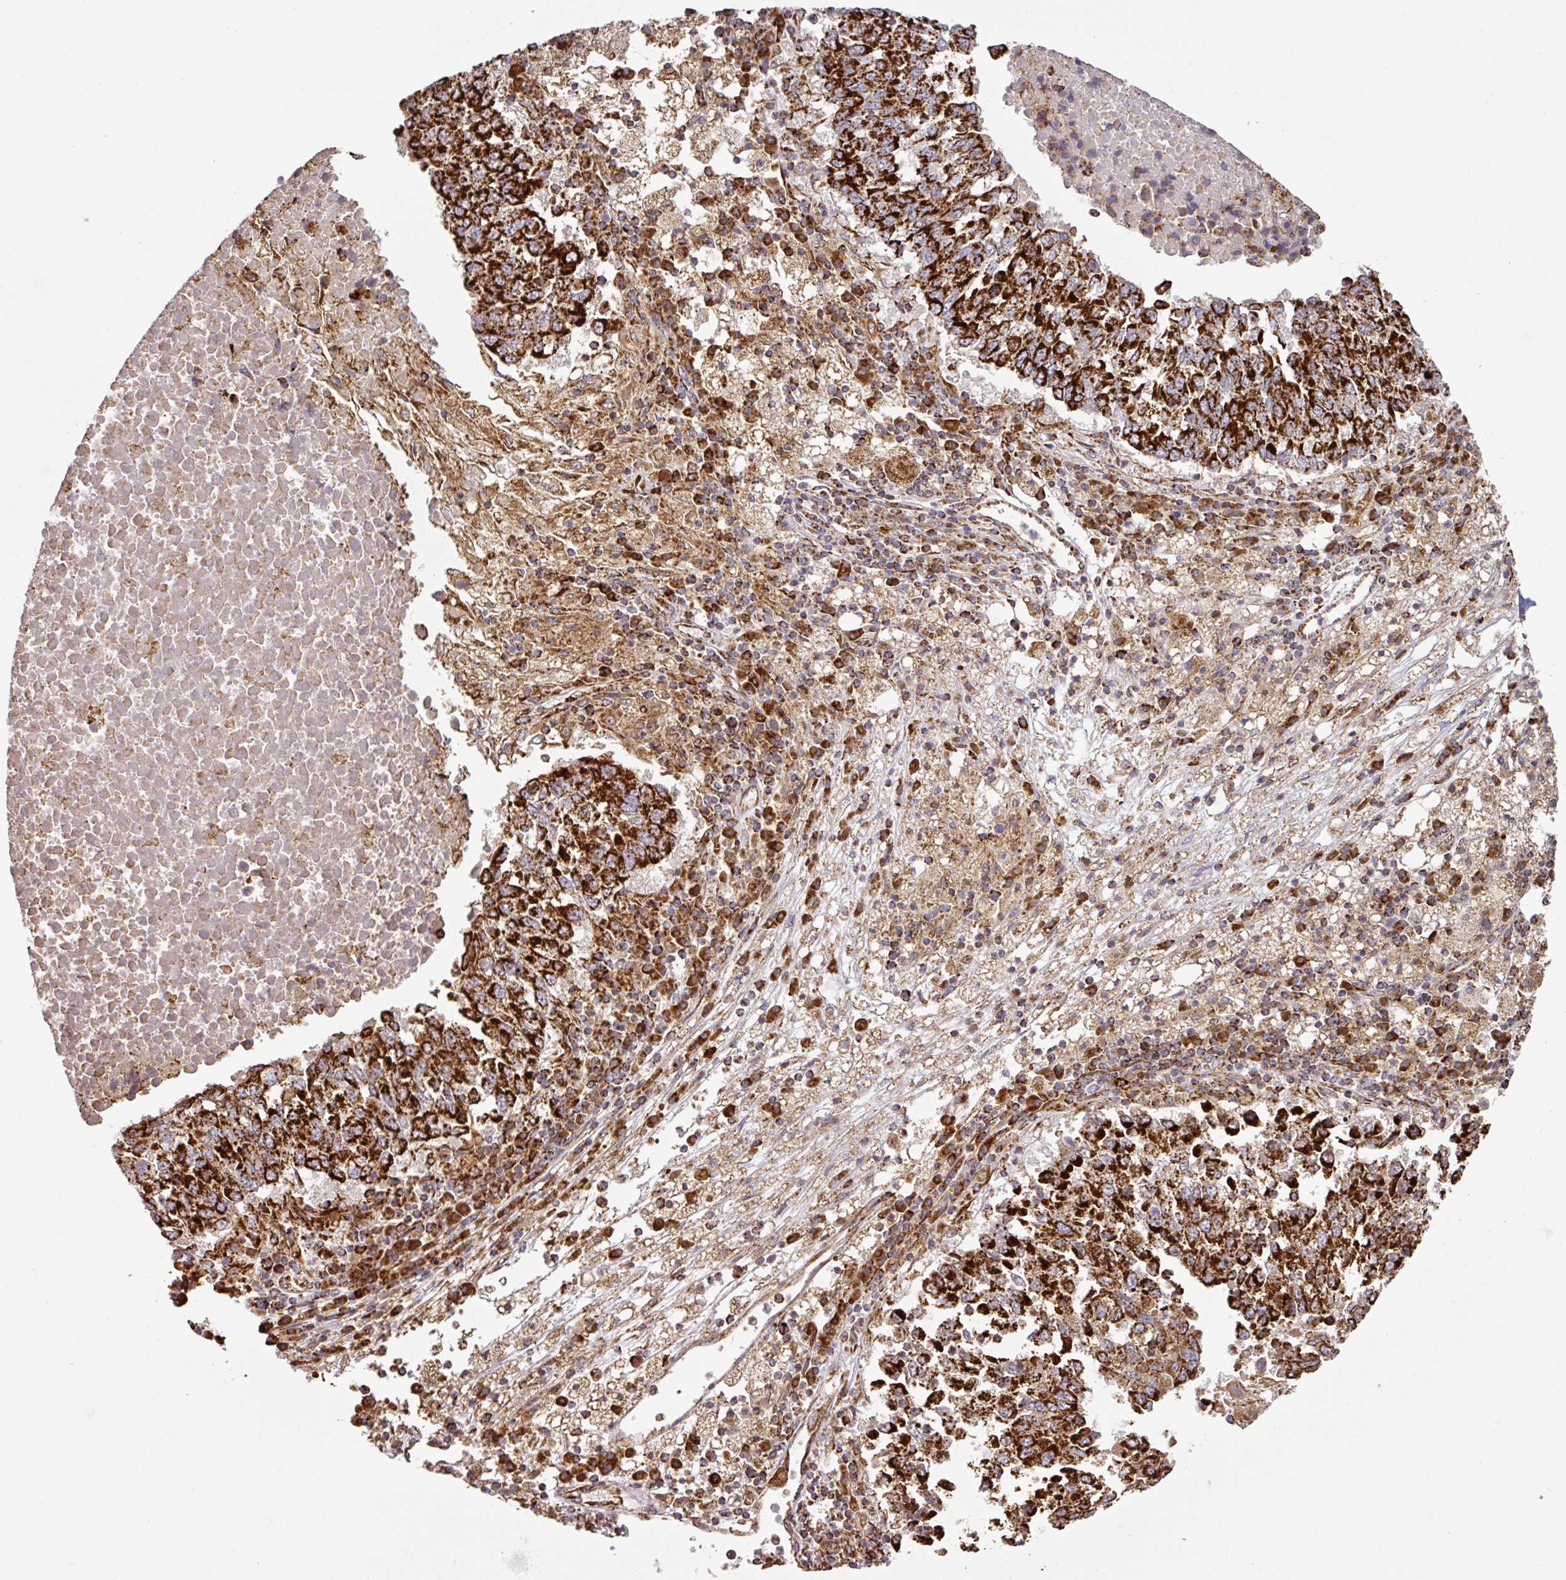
{"staining": {"intensity": "strong", "quantity": ">75%", "location": "cytoplasmic/membranous"}, "tissue": "lung cancer", "cell_type": "Tumor cells", "image_type": "cancer", "snomed": [{"axis": "morphology", "description": "Squamous cell carcinoma, NOS"}, {"axis": "topography", "description": "Lung"}], "caption": "Human lung cancer (squamous cell carcinoma) stained with a brown dye exhibits strong cytoplasmic/membranous positive expression in approximately >75% of tumor cells.", "gene": "TRAP1", "patient": {"sex": "male", "age": 73}}